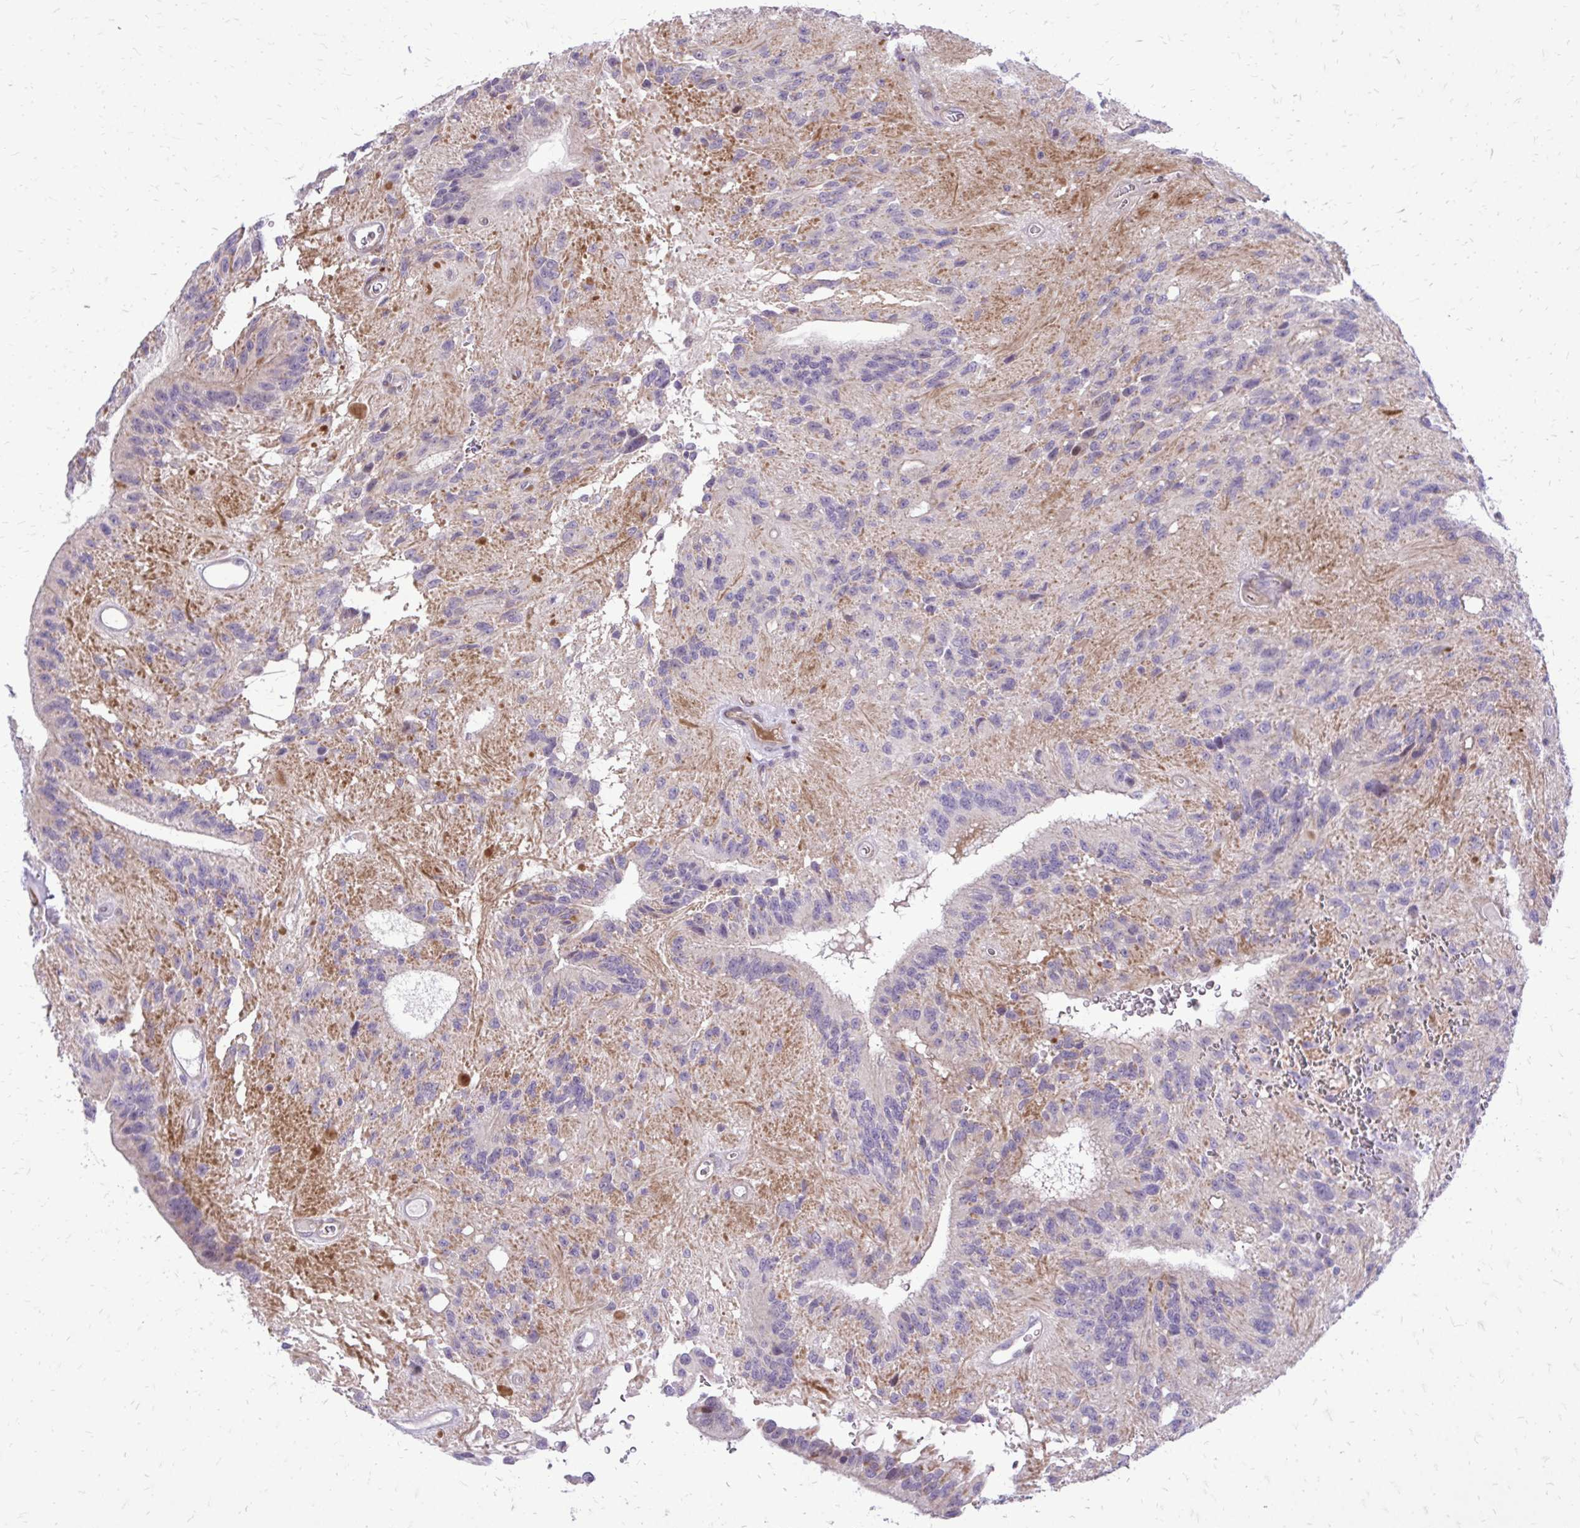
{"staining": {"intensity": "negative", "quantity": "none", "location": "none"}, "tissue": "glioma", "cell_type": "Tumor cells", "image_type": "cancer", "snomed": [{"axis": "morphology", "description": "Glioma, malignant, Low grade"}, {"axis": "topography", "description": "Brain"}], "caption": "An immunohistochemistry (IHC) image of malignant low-grade glioma is shown. There is no staining in tumor cells of malignant low-grade glioma.", "gene": "PPDPFL", "patient": {"sex": "male", "age": 31}}